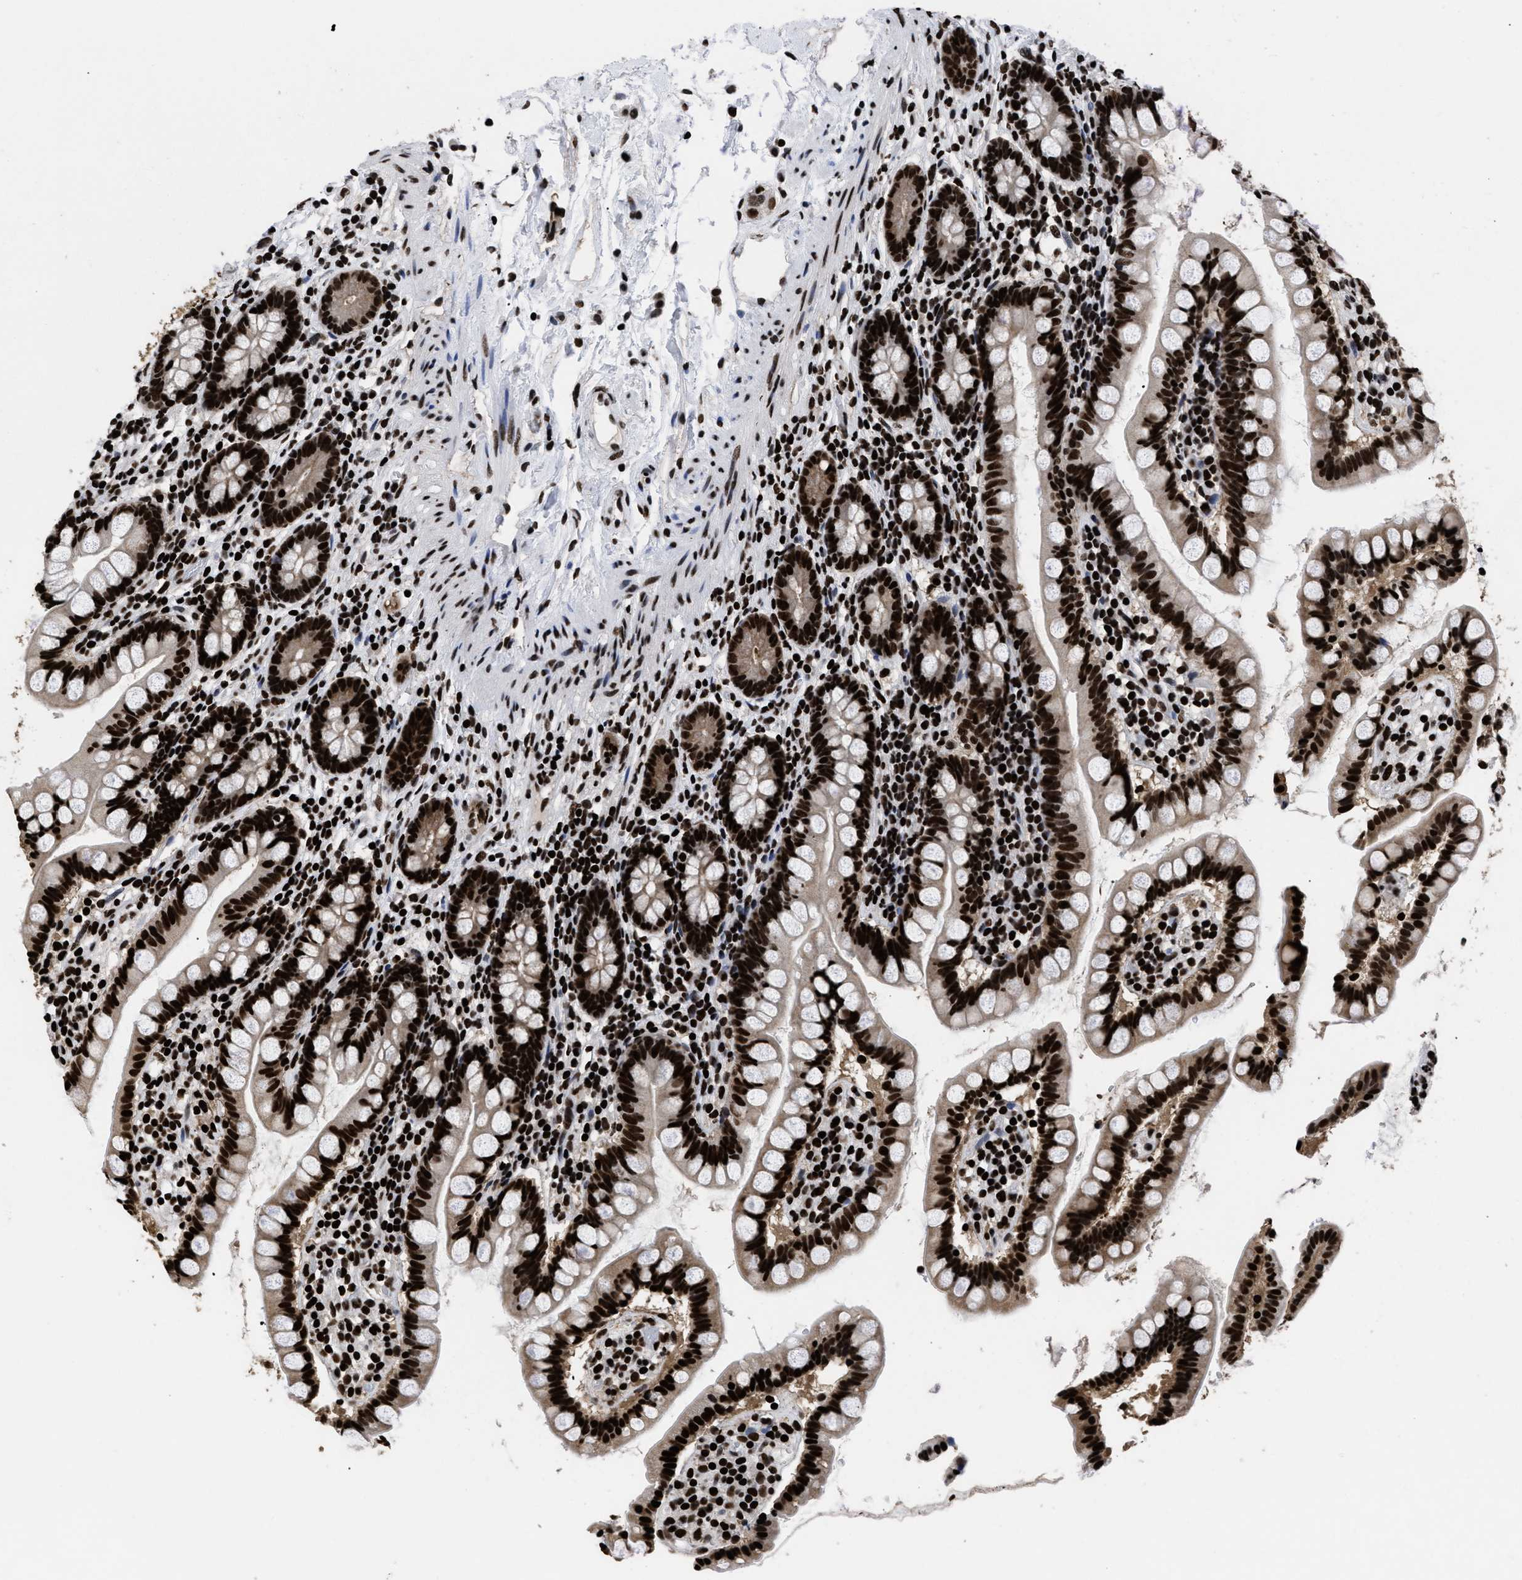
{"staining": {"intensity": "strong", "quantity": ">75%", "location": "cytoplasmic/membranous,nuclear"}, "tissue": "small intestine", "cell_type": "Glandular cells", "image_type": "normal", "snomed": [{"axis": "morphology", "description": "Normal tissue, NOS"}, {"axis": "topography", "description": "Small intestine"}], "caption": "Immunohistochemical staining of normal small intestine shows strong cytoplasmic/membranous,nuclear protein staining in about >75% of glandular cells.", "gene": "CALHM3", "patient": {"sex": "female", "age": 84}}